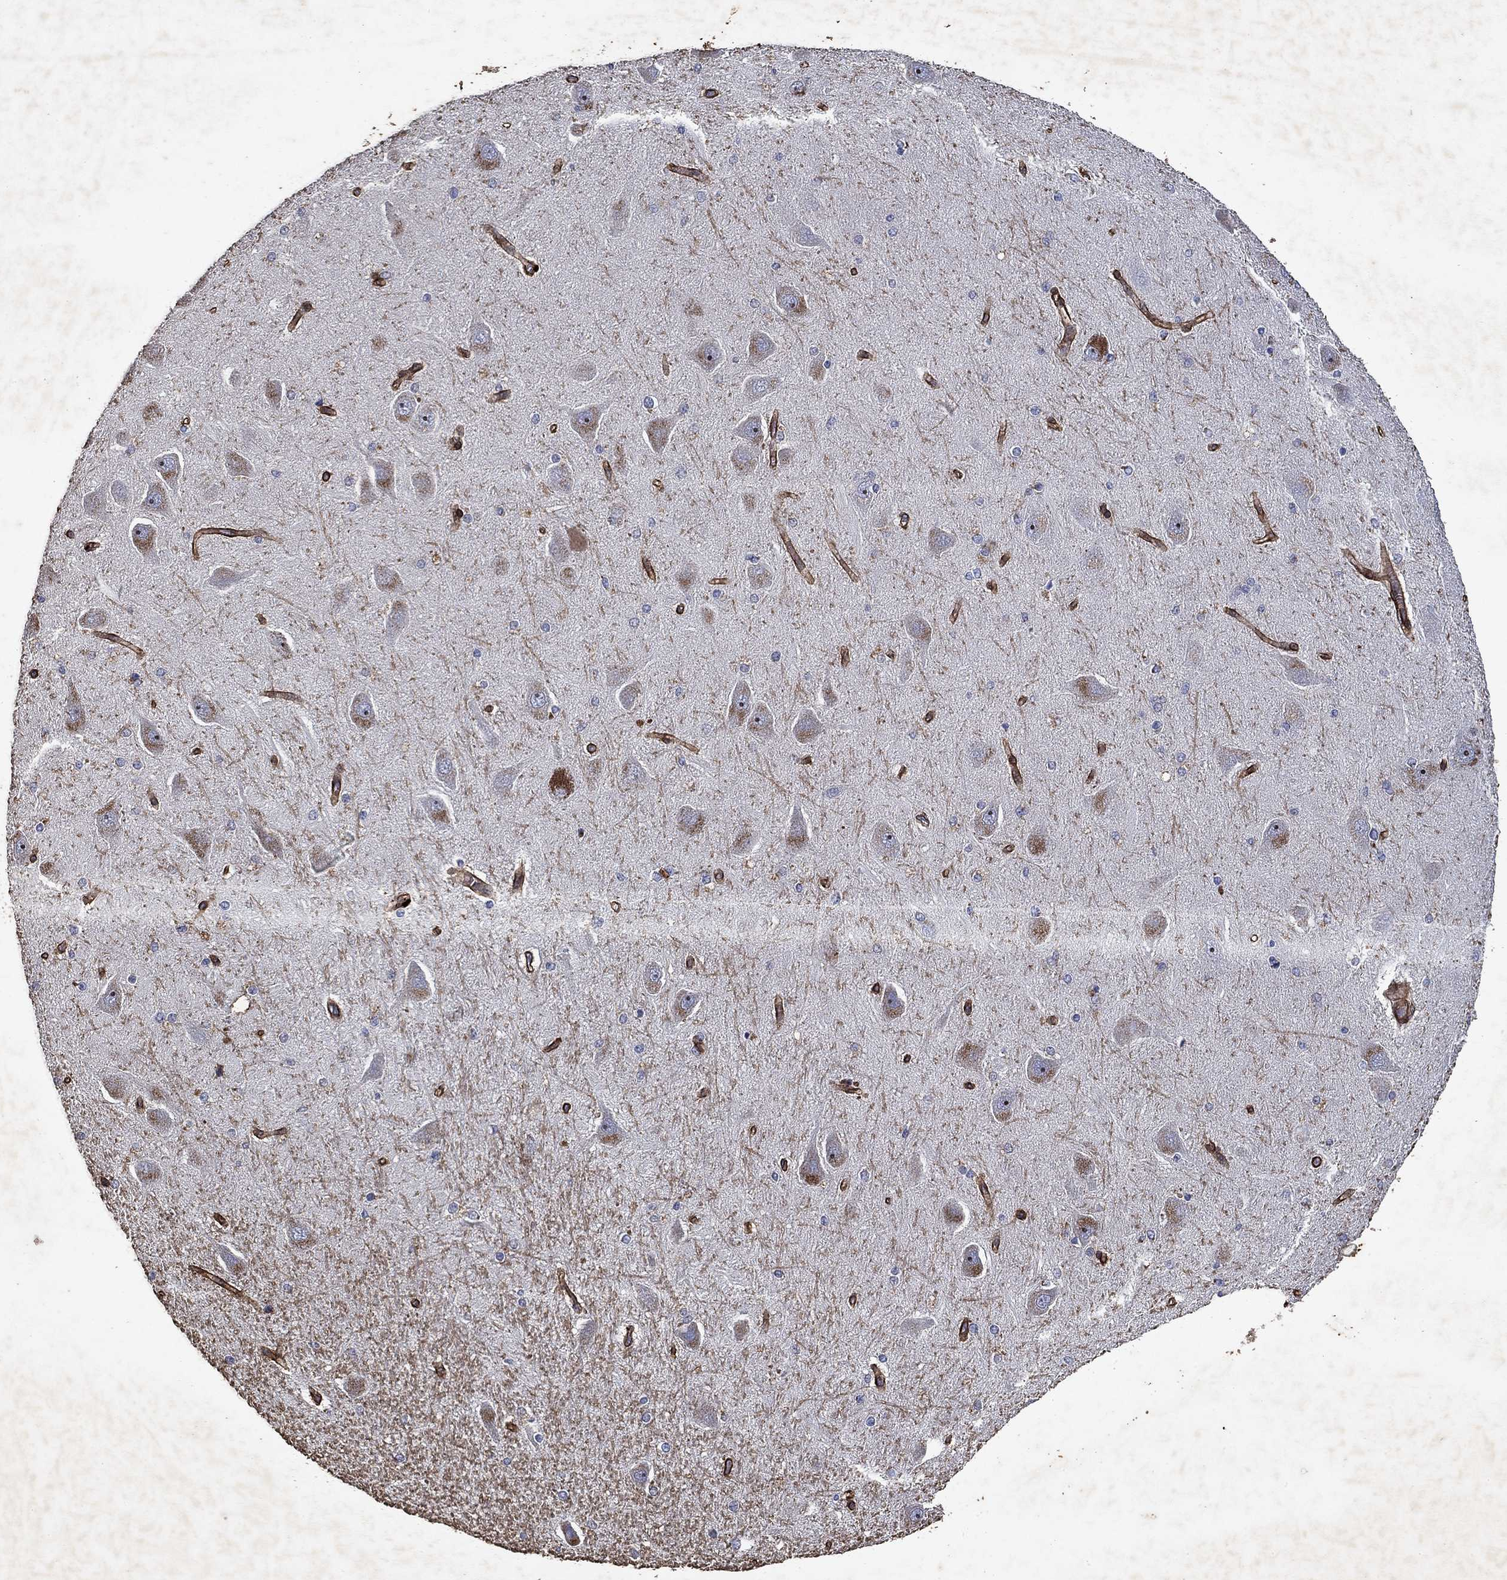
{"staining": {"intensity": "negative", "quantity": "none", "location": "none"}, "tissue": "hippocampus", "cell_type": "Glial cells", "image_type": "normal", "snomed": [{"axis": "morphology", "description": "Normal tissue, NOS"}, {"axis": "topography", "description": "Hippocampus"}], "caption": "Immunohistochemical staining of normal human hippocampus reveals no significant positivity in glial cells. (DAB (3,3'-diaminobenzidine) IHC, high magnification).", "gene": "COL4A2", "patient": {"sex": "female", "age": 54}}